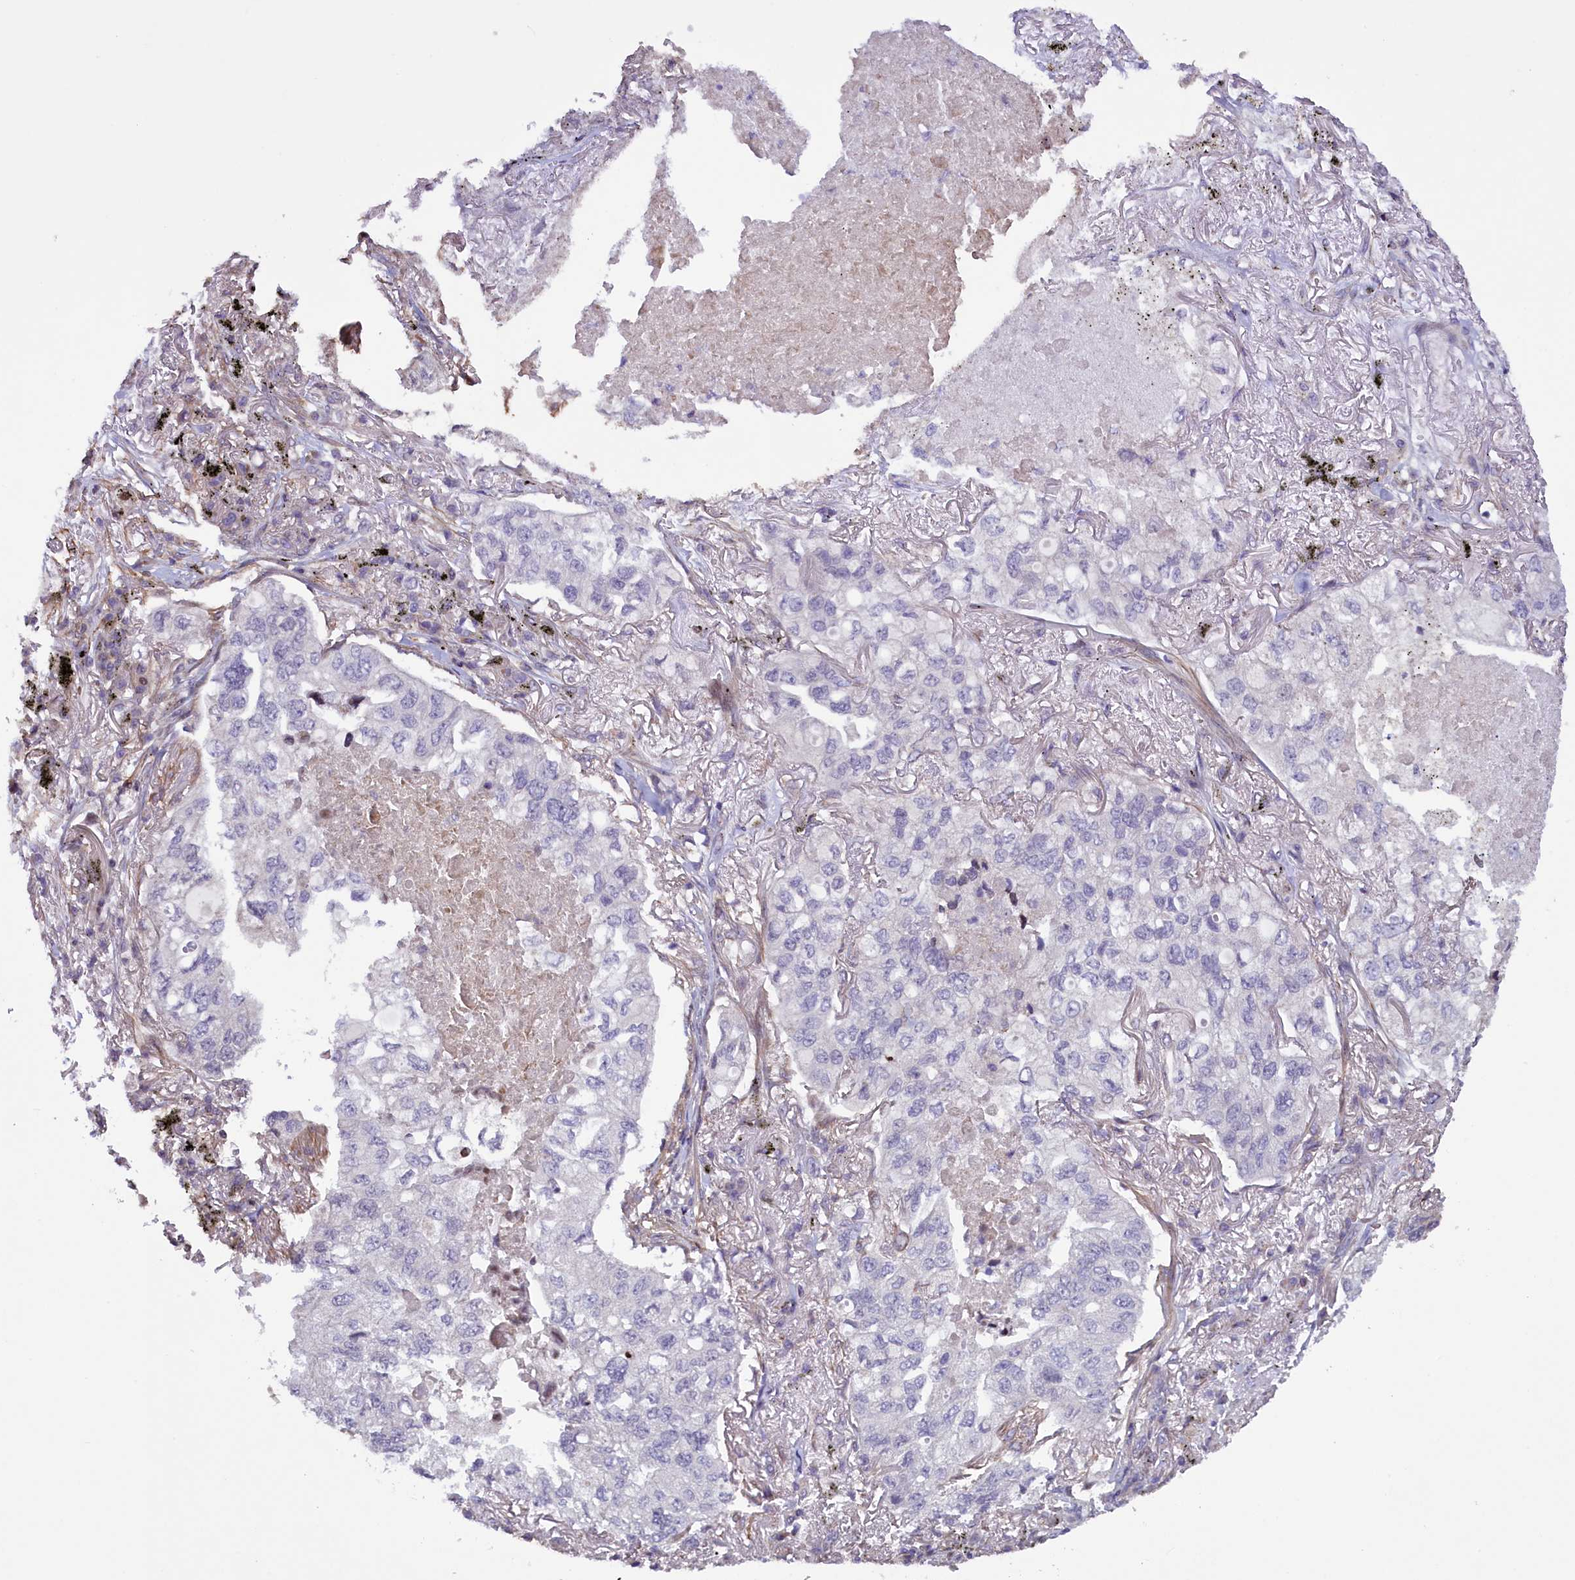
{"staining": {"intensity": "negative", "quantity": "none", "location": "none"}, "tissue": "lung cancer", "cell_type": "Tumor cells", "image_type": "cancer", "snomed": [{"axis": "morphology", "description": "Adenocarcinoma, NOS"}, {"axis": "topography", "description": "Lung"}], "caption": "Lung cancer (adenocarcinoma) was stained to show a protein in brown. There is no significant expression in tumor cells. (DAB (3,3'-diaminobenzidine) immunohistochemistry visualized using brightfield microscopy, high magnification).", "gene": "MAN2C1", "patient": {"sex": "male", "age": 65}}